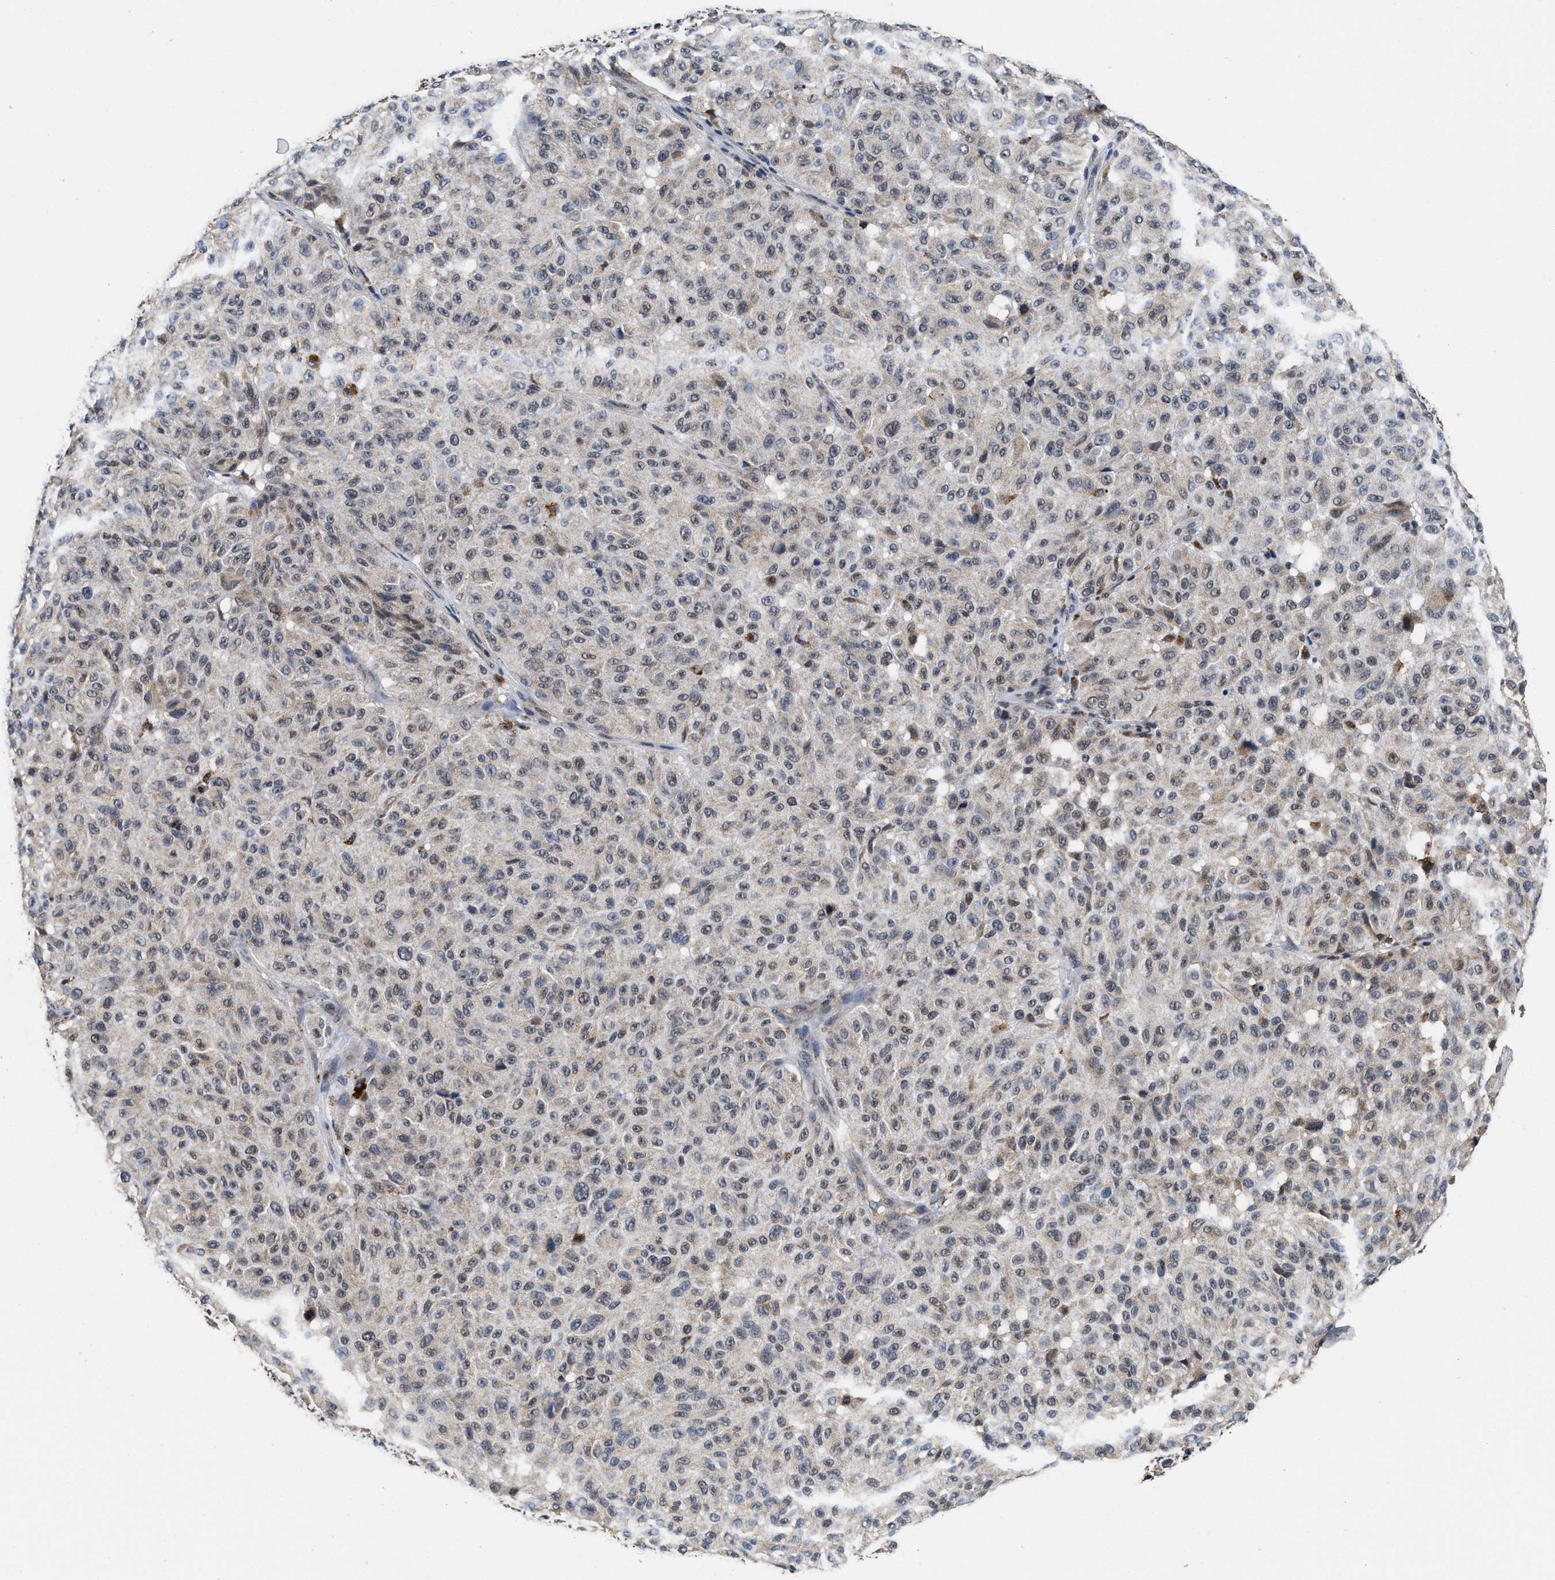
{"staining": {"intensity": "weak", "quantity": "<25%", "location": "cytoplasmic/membranous,nuclear"}, "tissue": "melanoma", "cell_type": "Tumor cells", "image_type": "cancer", "snomed": [{"axis": "morphology", "description": "Malignant melanoma, NOS"}, {"axis": "topography", "description": "Skin"}], "caption": "High magnification brightfield microscopy of melanoma stained with DAB (brown) and counterstained with hematoxylin (blue): tumor cells show no significant staining.", "gene": "ACOX1", "patient": {"sex": "female", "age": 46}}